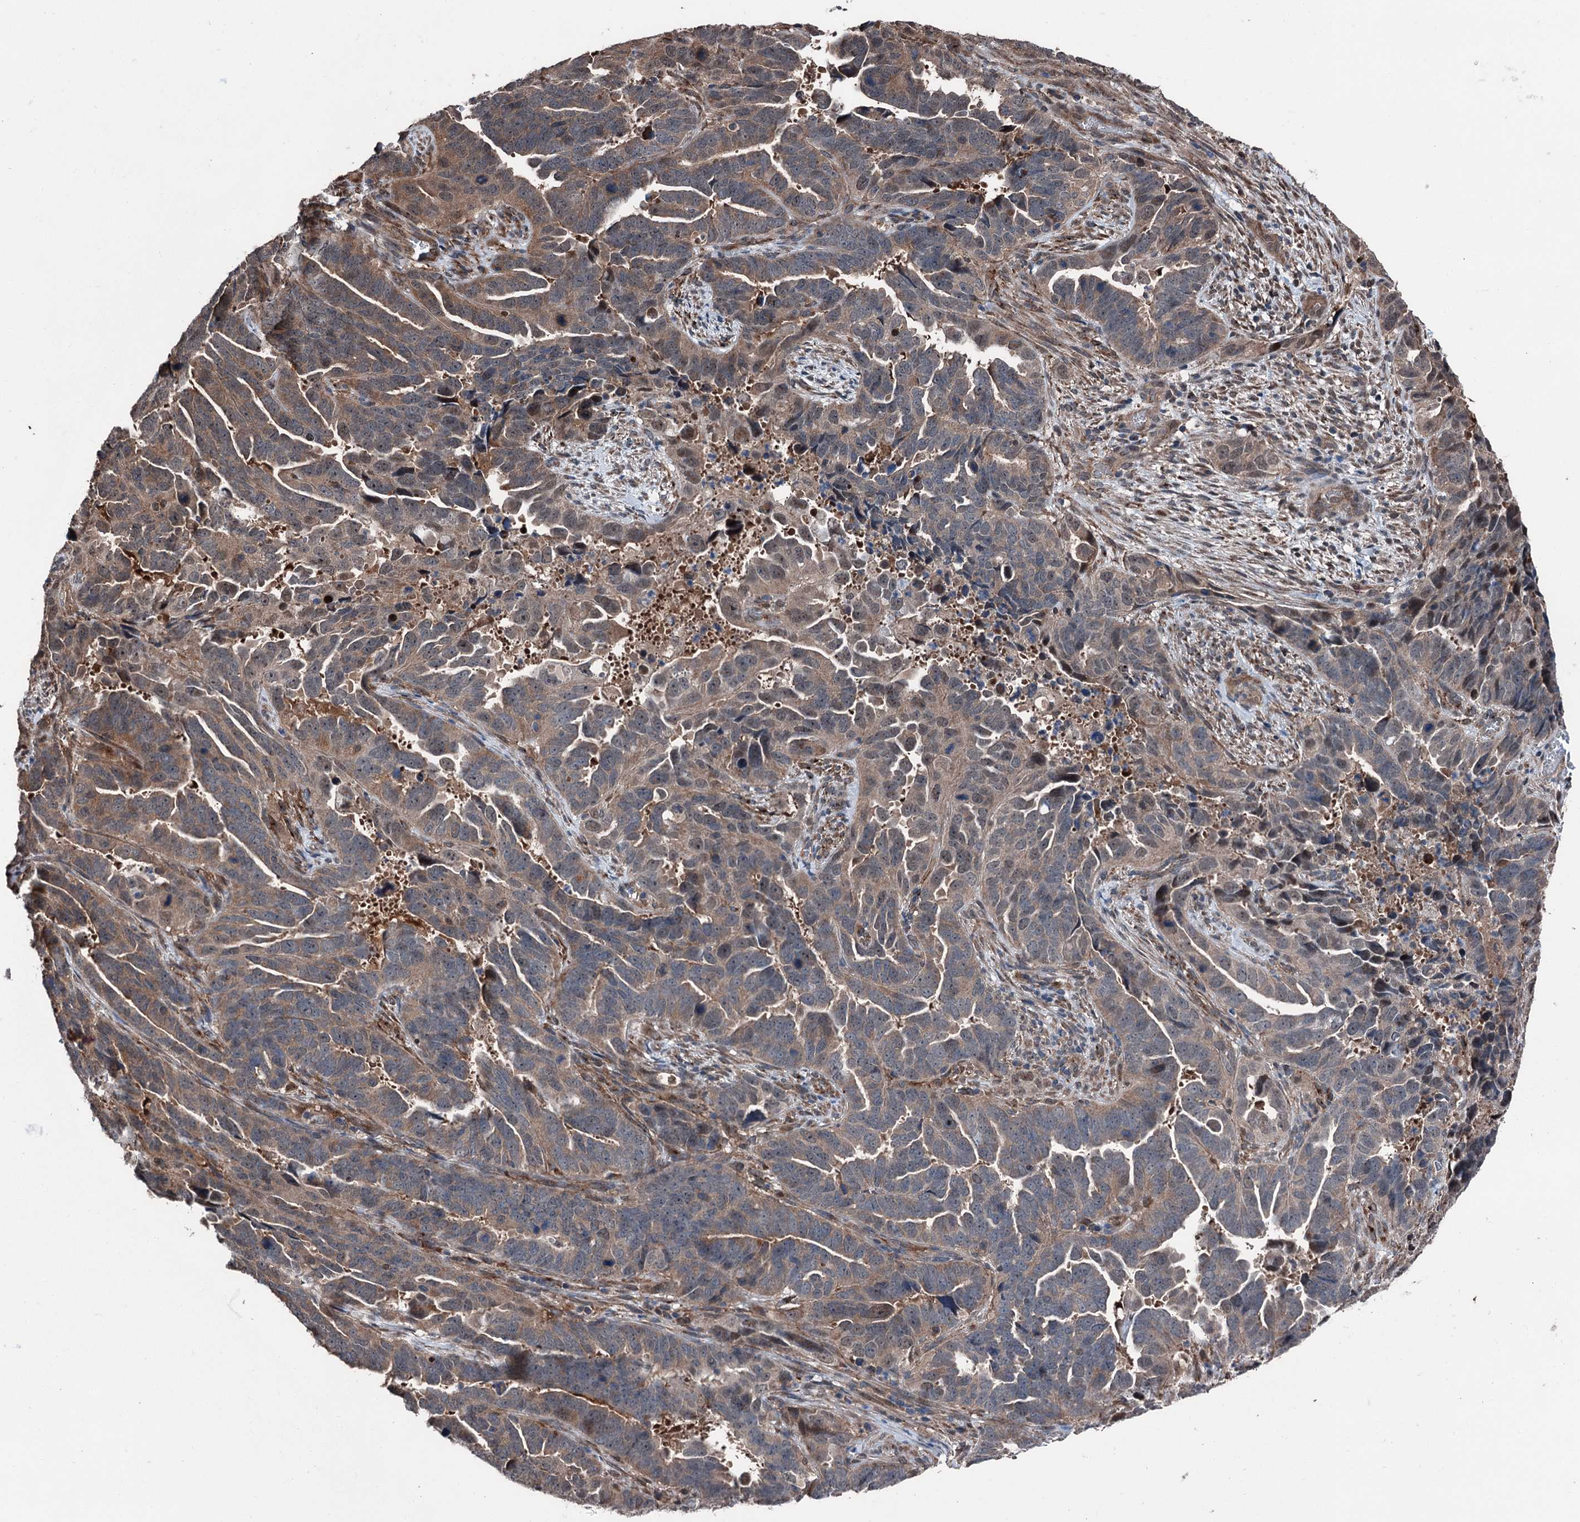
{"staining": {"intensity": "moderate", "quantity": ">75%", "location": "cytoplasmic/membranous"}, "tissue": "endometrial cancer", "cell_type": "Tumor cells", "image_type": "cancer", "snomed": [{"axis": "morphology", "description": "Adenocarcinoma, NOS"}, {"axis": "topography", "description": "Endometrium"}], "caption": "Tumor cells exhibit moderate cytoplasmic/membranous positivity in about >75% of cells in adenocarcinoma (endometrial). The staining was performed using DAB (3,3'-diaminobenzidine) to visualize the protein expression in brown, while the nuclei were stained in blue with hematoxylin (Magnification: 20x).", "gene": "PSMD13", "patient": {"sex": "female", "age": 65}}